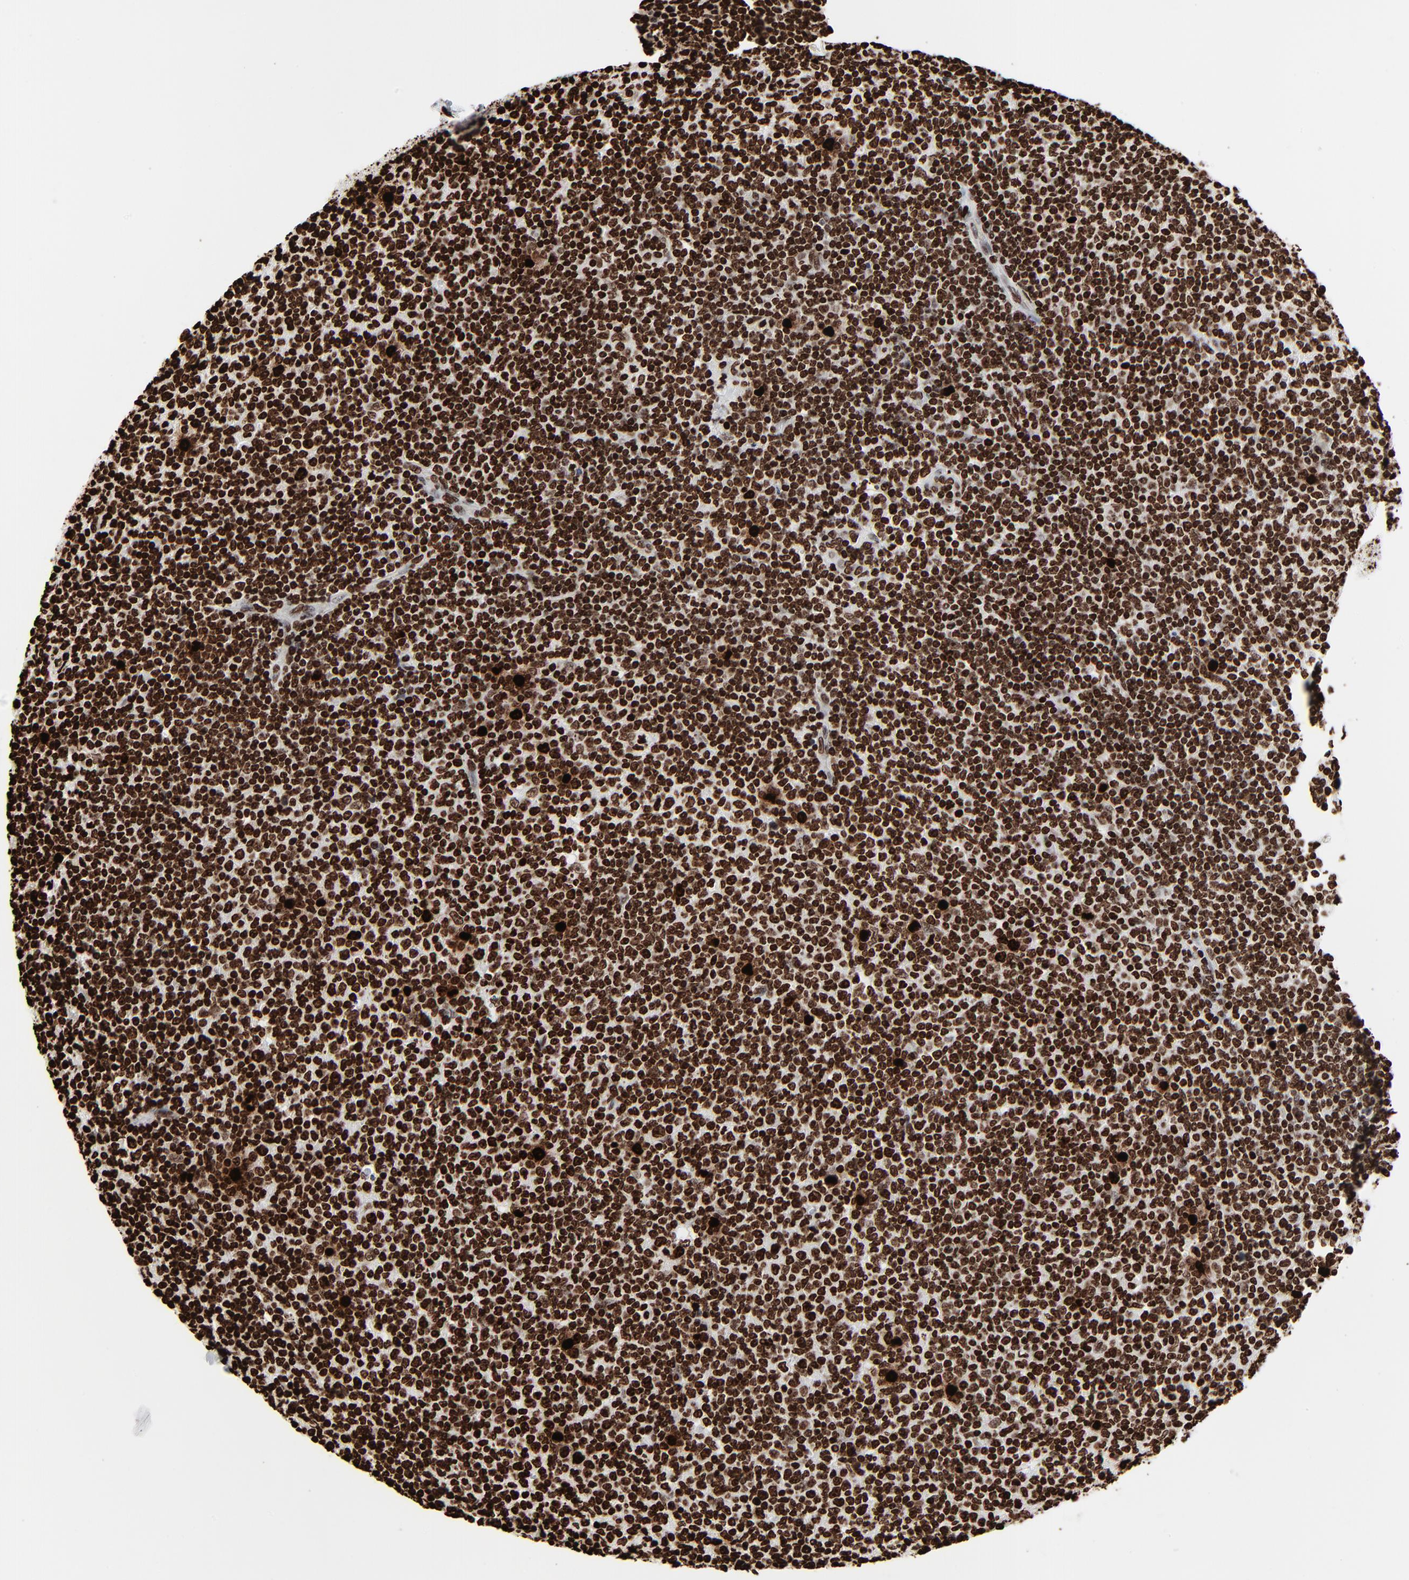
{"staining": {"intensity": "strong", "quantity": ">75%", "location": "nuclear"}, "tissue": "lymphoma", "cell_type": "Tumor cells", "image_type": "cancer", "snomed": [{"axis": "morphology", "description": "Malignant lymphoma, non-Hodgkin's type, Low grade"}, {"axis": "topography", "description": "Lymph node"}], "caption": "Immunohistochemistry (IHC) photomicrograph of neoplastic tissue: lymphoma stained using IHC exhibits high levels of strong protein expression localized specifically in the nuclear of tumor cells, appearing as a nuclear brown color.", "gene": "H3-4", "patient": {"sex": "male", "age": 70}}